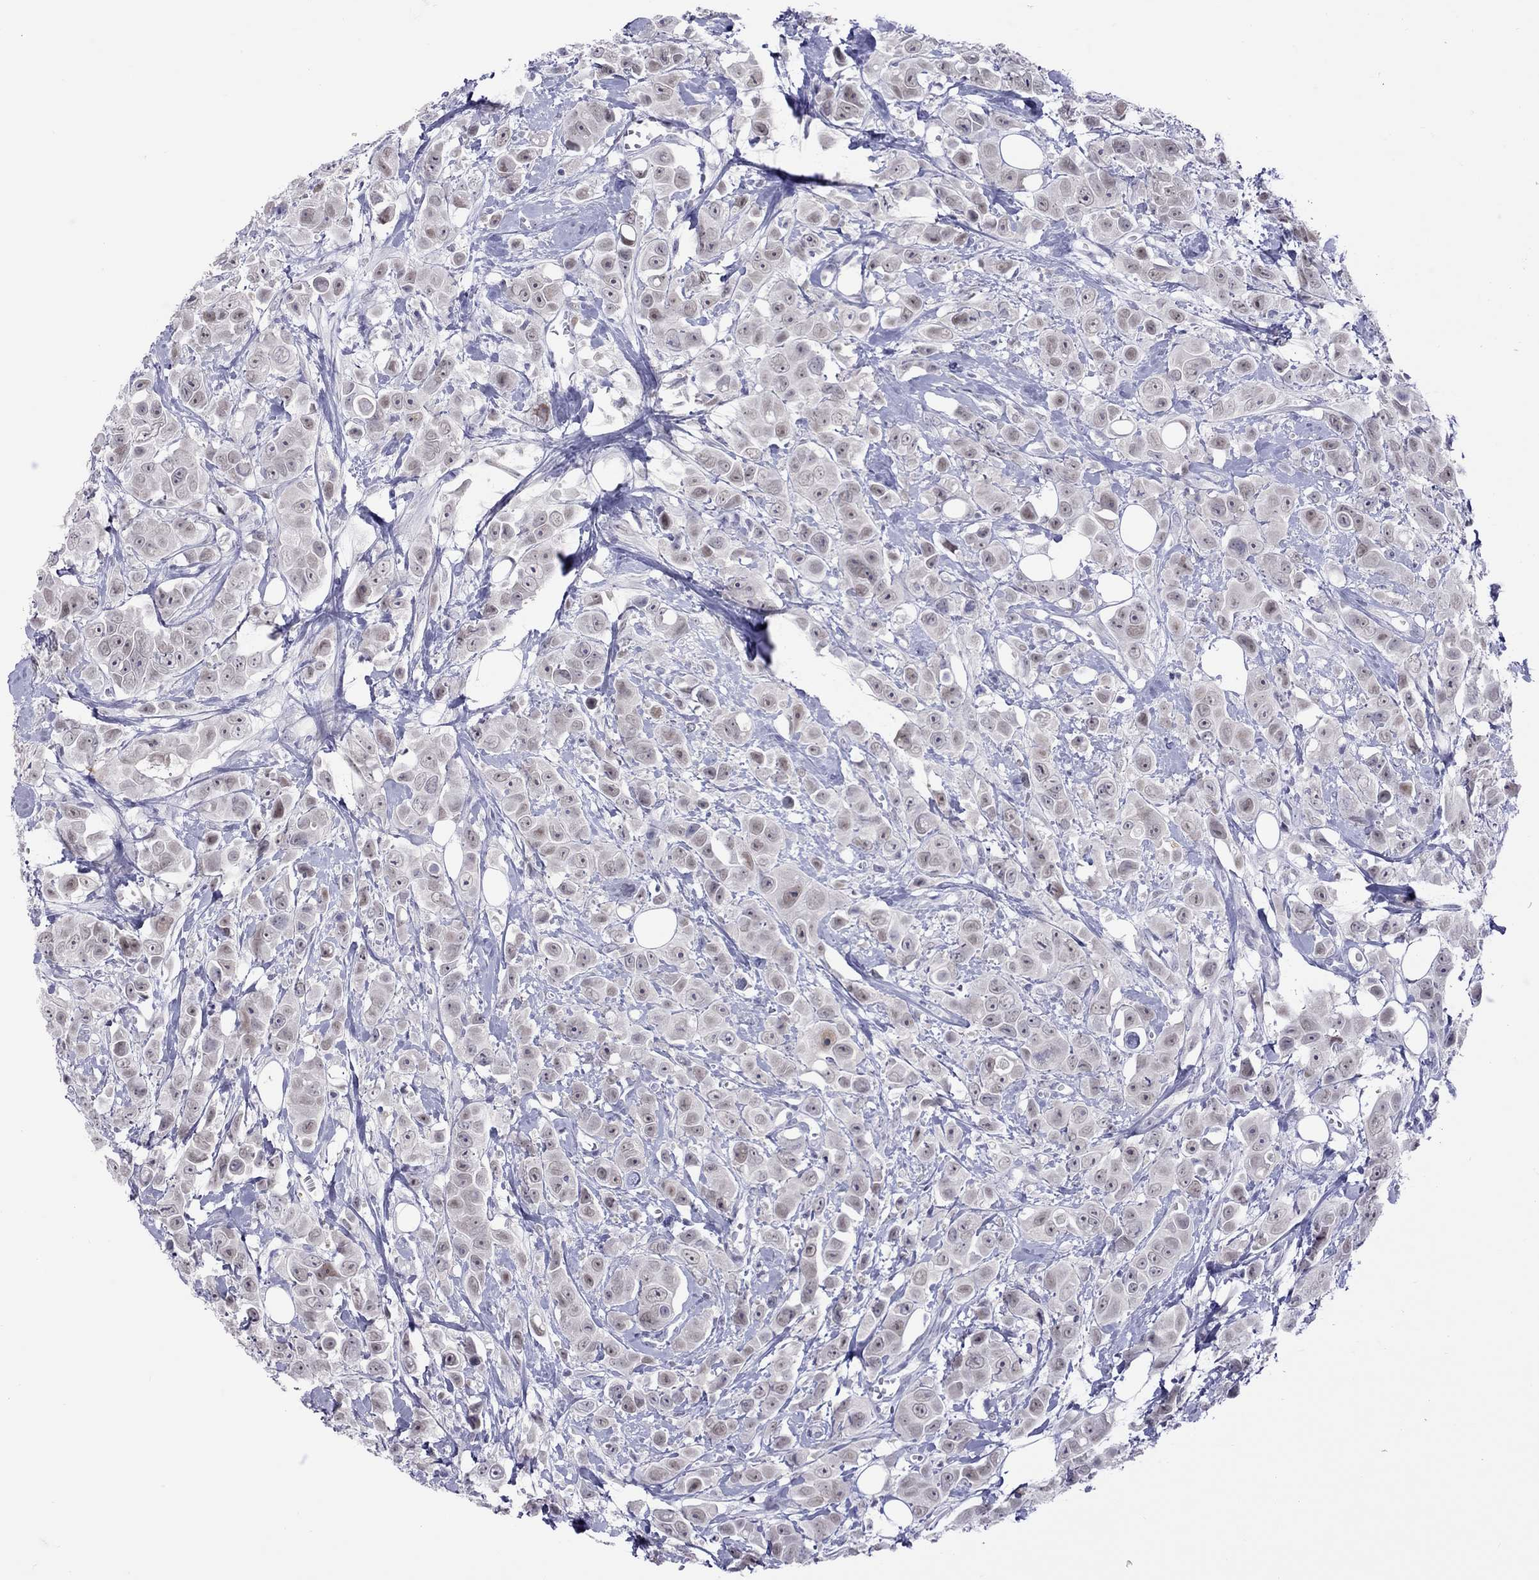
{"staining": {"intensity": "negative", "quantity": "none", "location": "none"}, "tissue": "breast cancer", "cell_type": "Tumor cells", "image_type": "cancer", "snomed": [{"axis": "morphology", "description": "Duct carcinoma"}, {"axis": "topography", "description": "Breast"}], "caption": "Micrograph shows no significant protein positivity in tumor cells of intraductal carcinoma (breast).", "gene": "CHRNB3", "patient": {"sex": "female", "age": 35}}